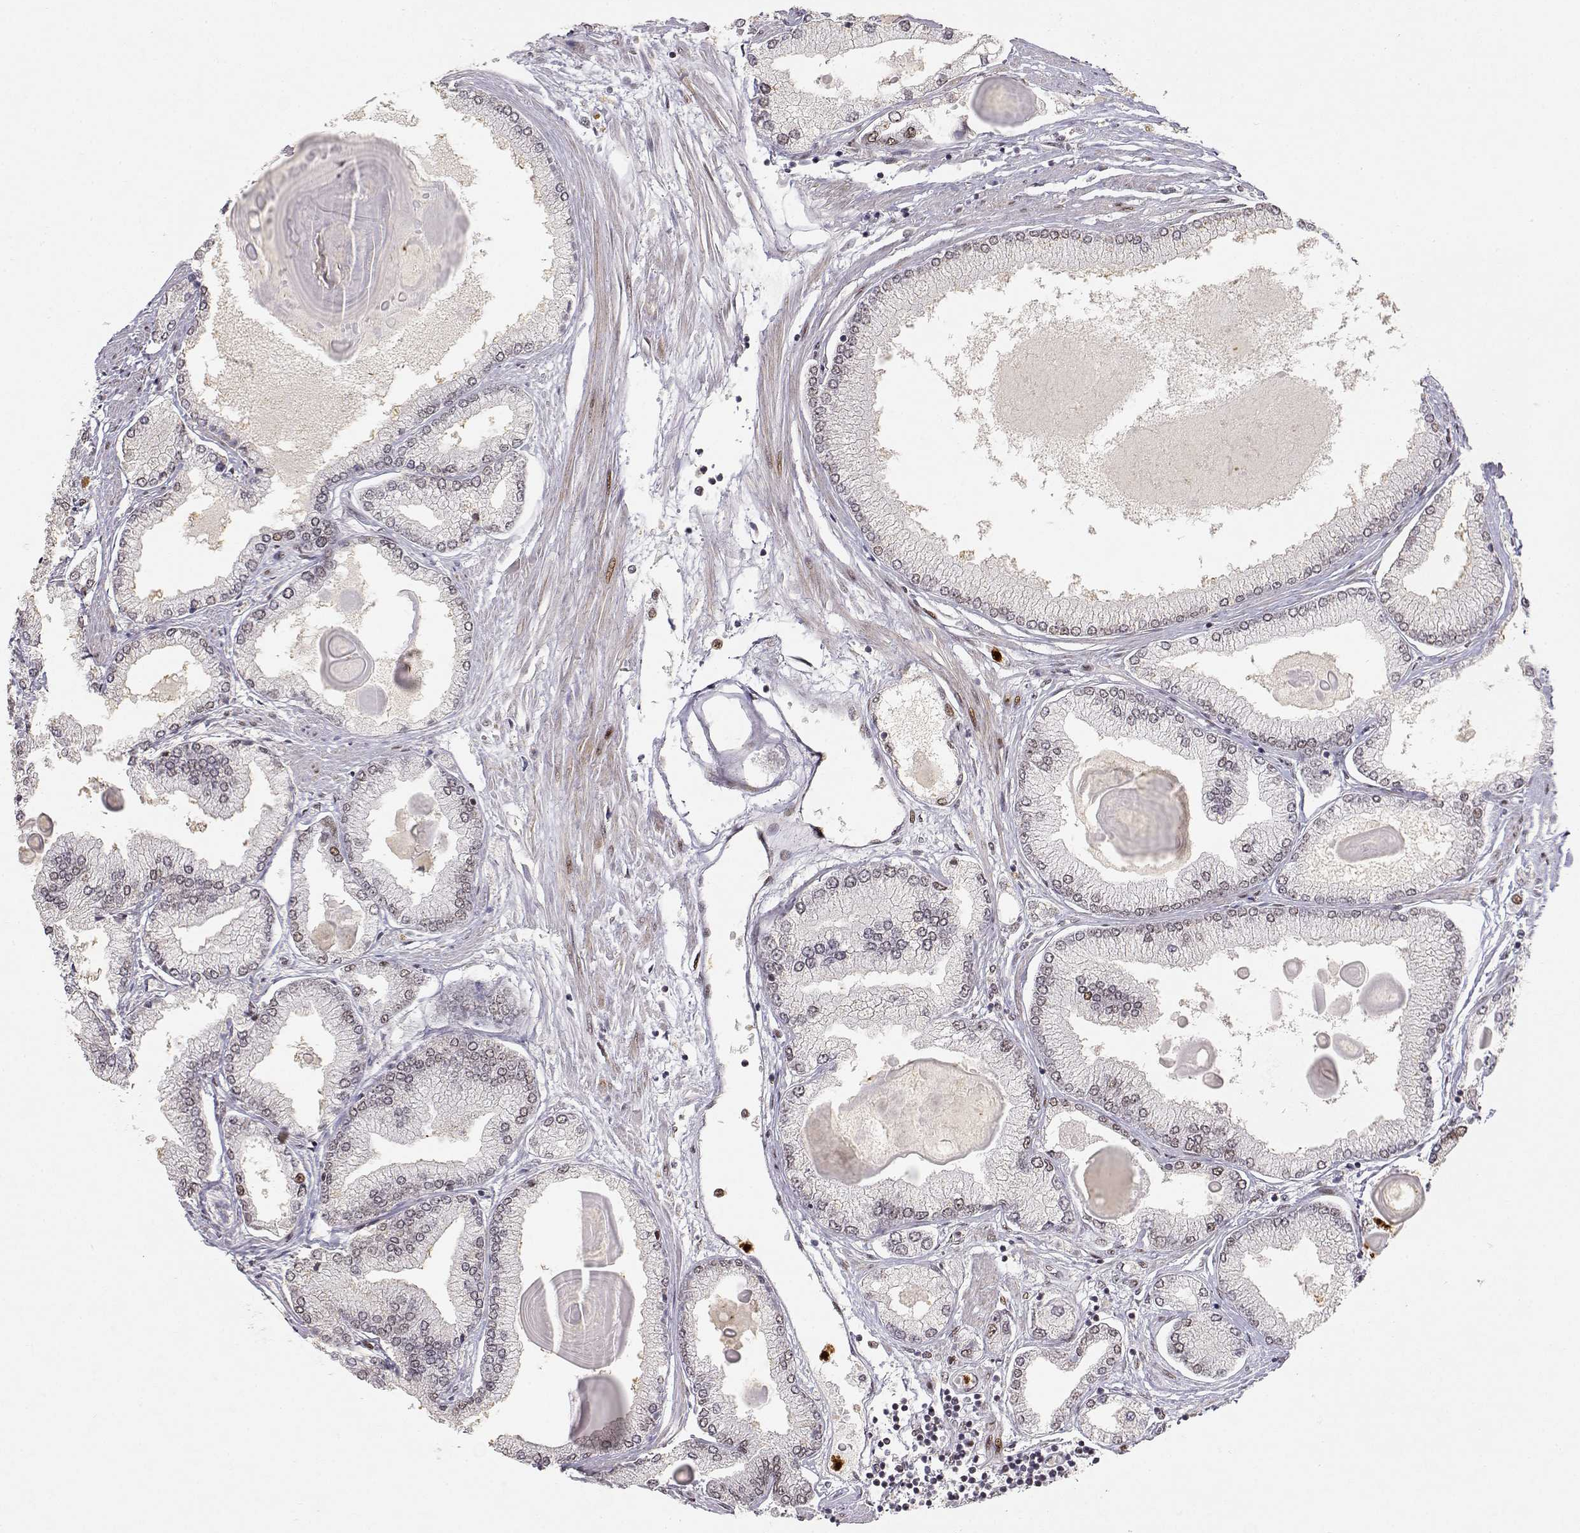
{"staining": {"intensity": "negative", "quantity": "none", "location": "none"}, "tissue": "prostate cancer", "cell_type": "Tumor cells", "image_type": "cancer", "snomed": [{"axis": "morphology", "description": "Adenocarcinoma, High grade"}, {"axis": "topography", "description": "Prostate"}], "caption": "Immunohistochemical staining of adenocarcinoma (high-grade) (prostate) reveals no significant staining in tumor cells. (Stains: DAB (3,3'-diaminobenzidine) immunohistochemistry (IHC) with hematoxylin counter stain, Microscopy: brightfield microscopy at high magnification).", "gene": "RSF1", "patient": {"sex": "male", "age": 68}}